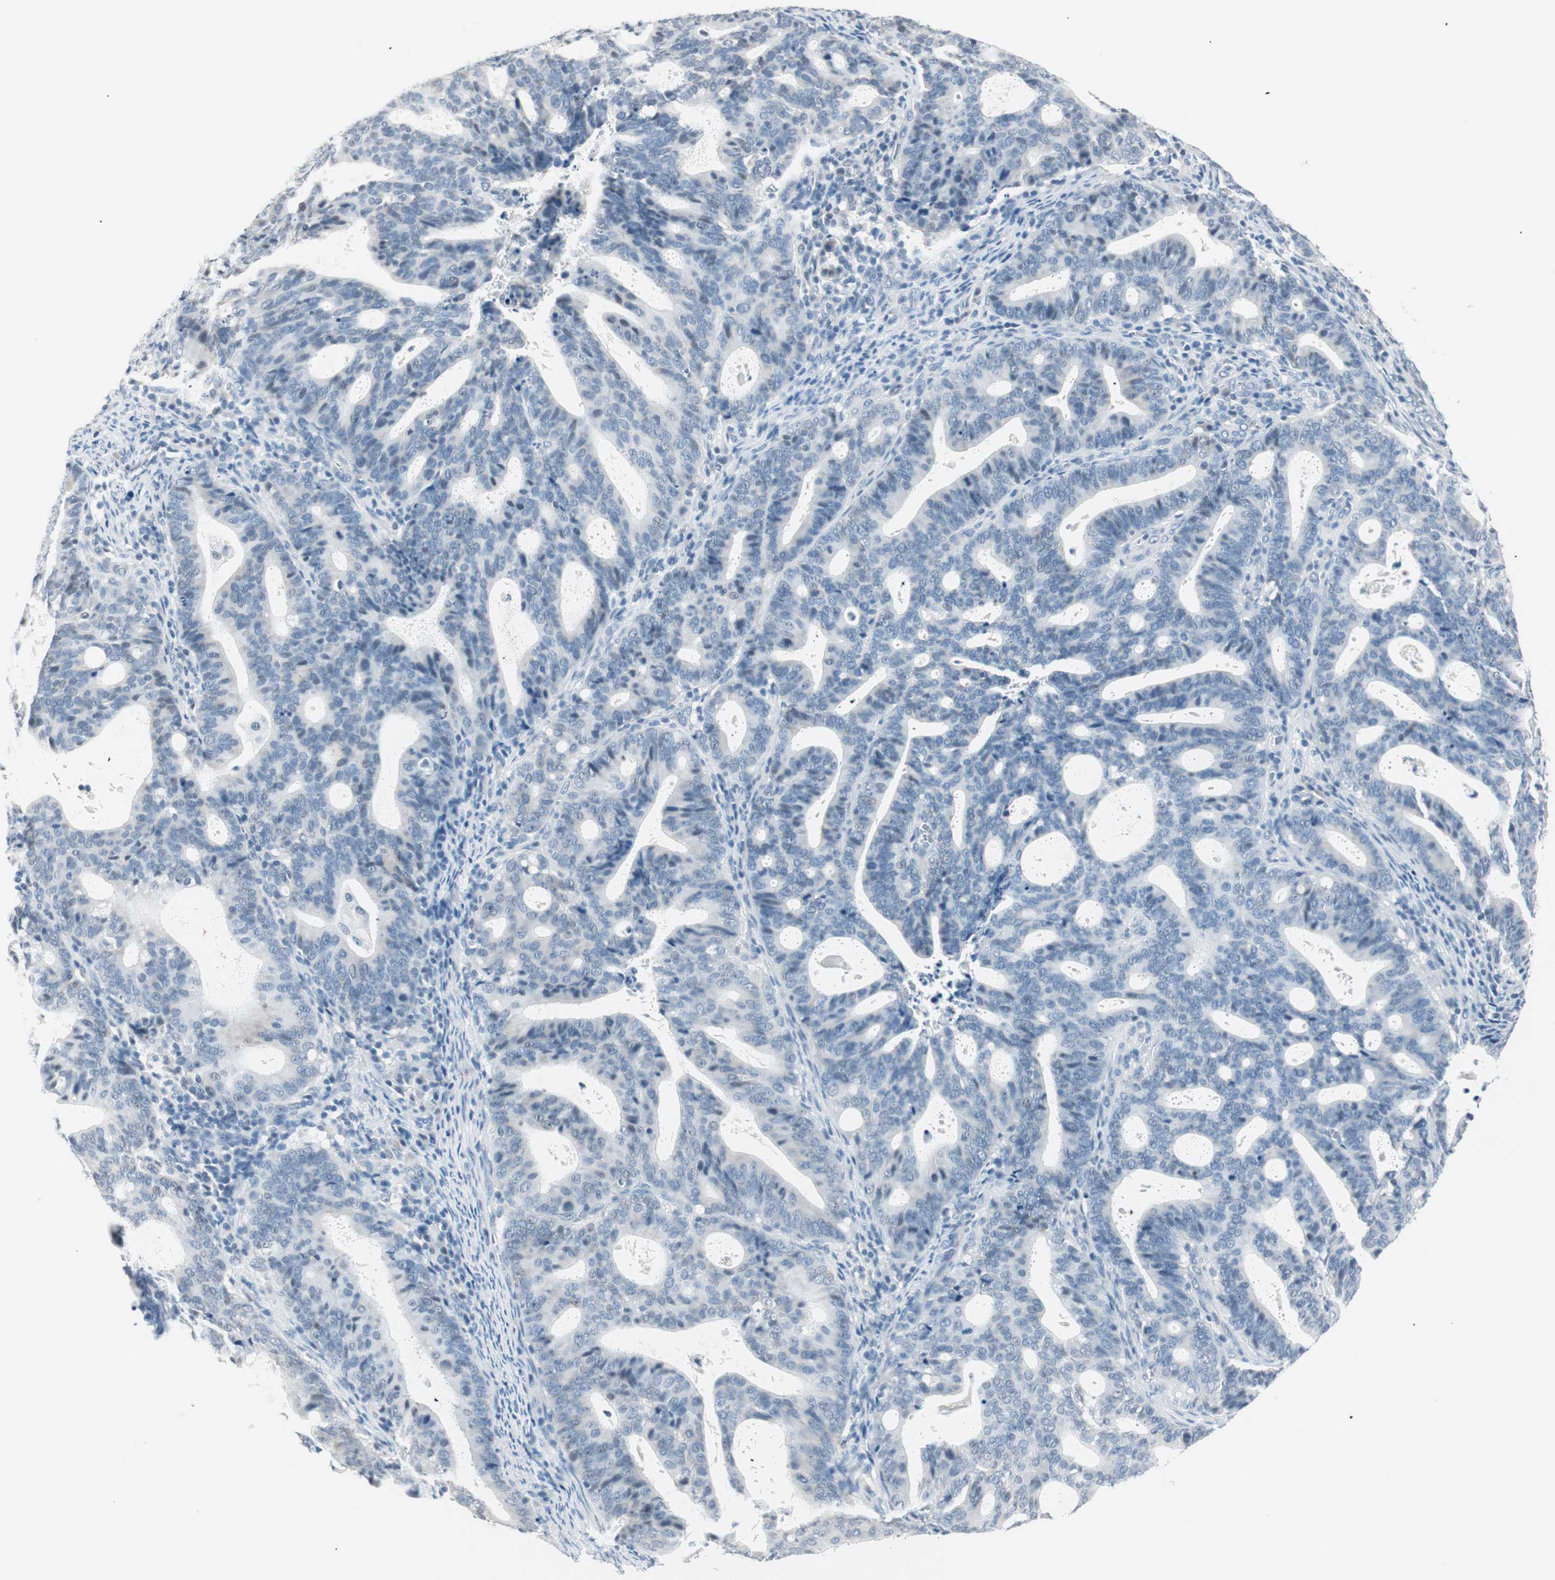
{"staining": {"intensity": "negative", "quantity": "none", "location": "none"}, "tissue": "endometrial cancer", "cell_type": "Tumor cells", "image_type": "cancer", "snomed": [{"axis": "morphology", "description": "Adenocarcinoma, NOS"}, {"axis": "topography", "description": "Uterus"}], "caption": "Endometrial adenocarcinoma stained for a protein using IHC reveals no expression tumor cells.", "gene": "HOXB13", "patient": {"sex": "female", "age": 83}}